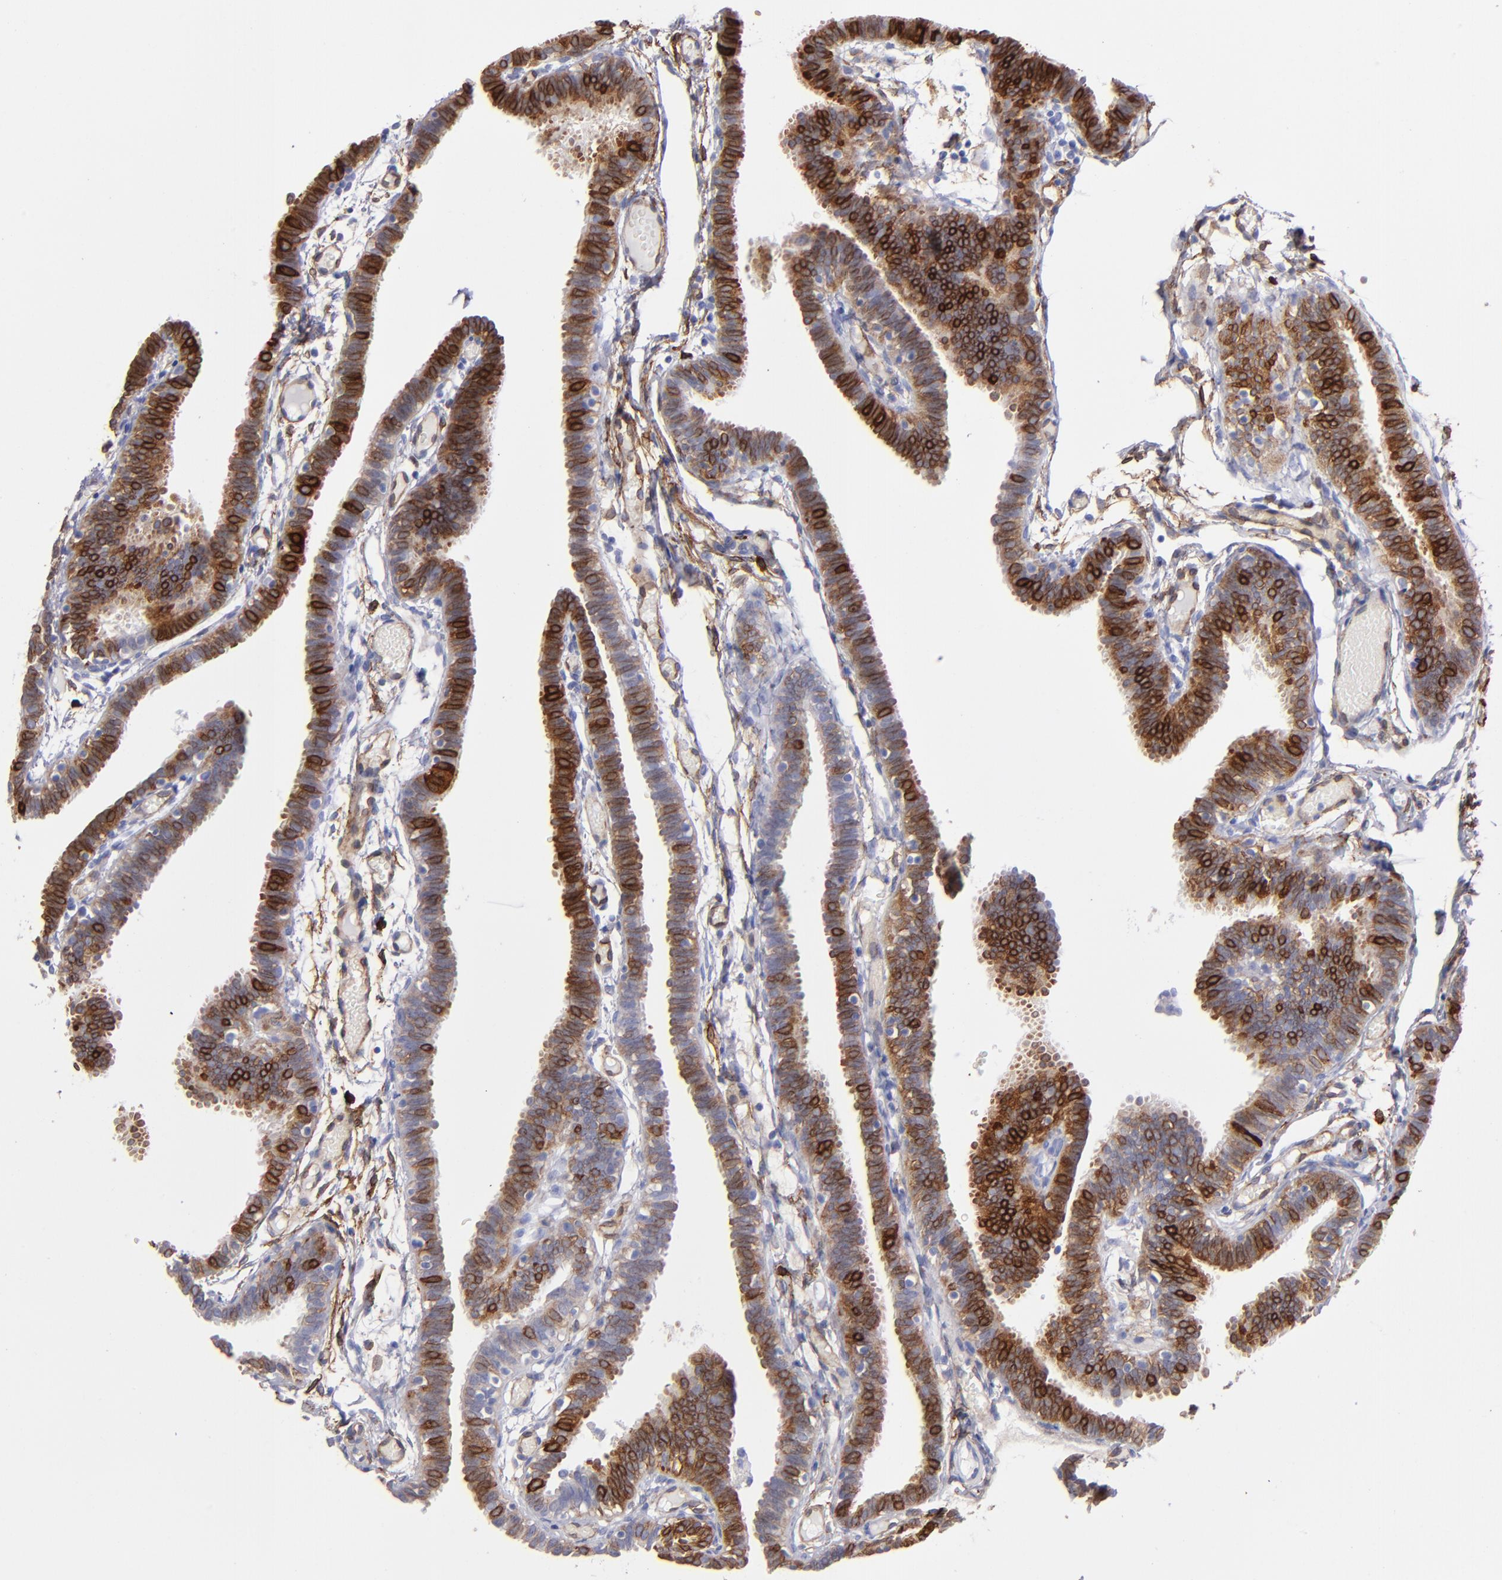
{"staining": {"intensity": "strong", "quantity": ">75%", "location": "cytoplasmic/membranous"}, "tissue": "fallopian tube", "cell_type": "Glandular cells", "image_type": "normal", "snomed": [{"axis": "morphology", "description": "Normal tissue, NOS"}, {"axis": "topography", "description": "Fallopian tube"}], "caption": "Protein expression analysis of benign fallopian tube shows strong cytoplasmic/membranous staining in about >75% of glandular cells. (brown staining indicates protein expression, while blue staining denotes nuclei).", "gene": "AHNAK2", "patient": {"sex": "female", "age": 29}}